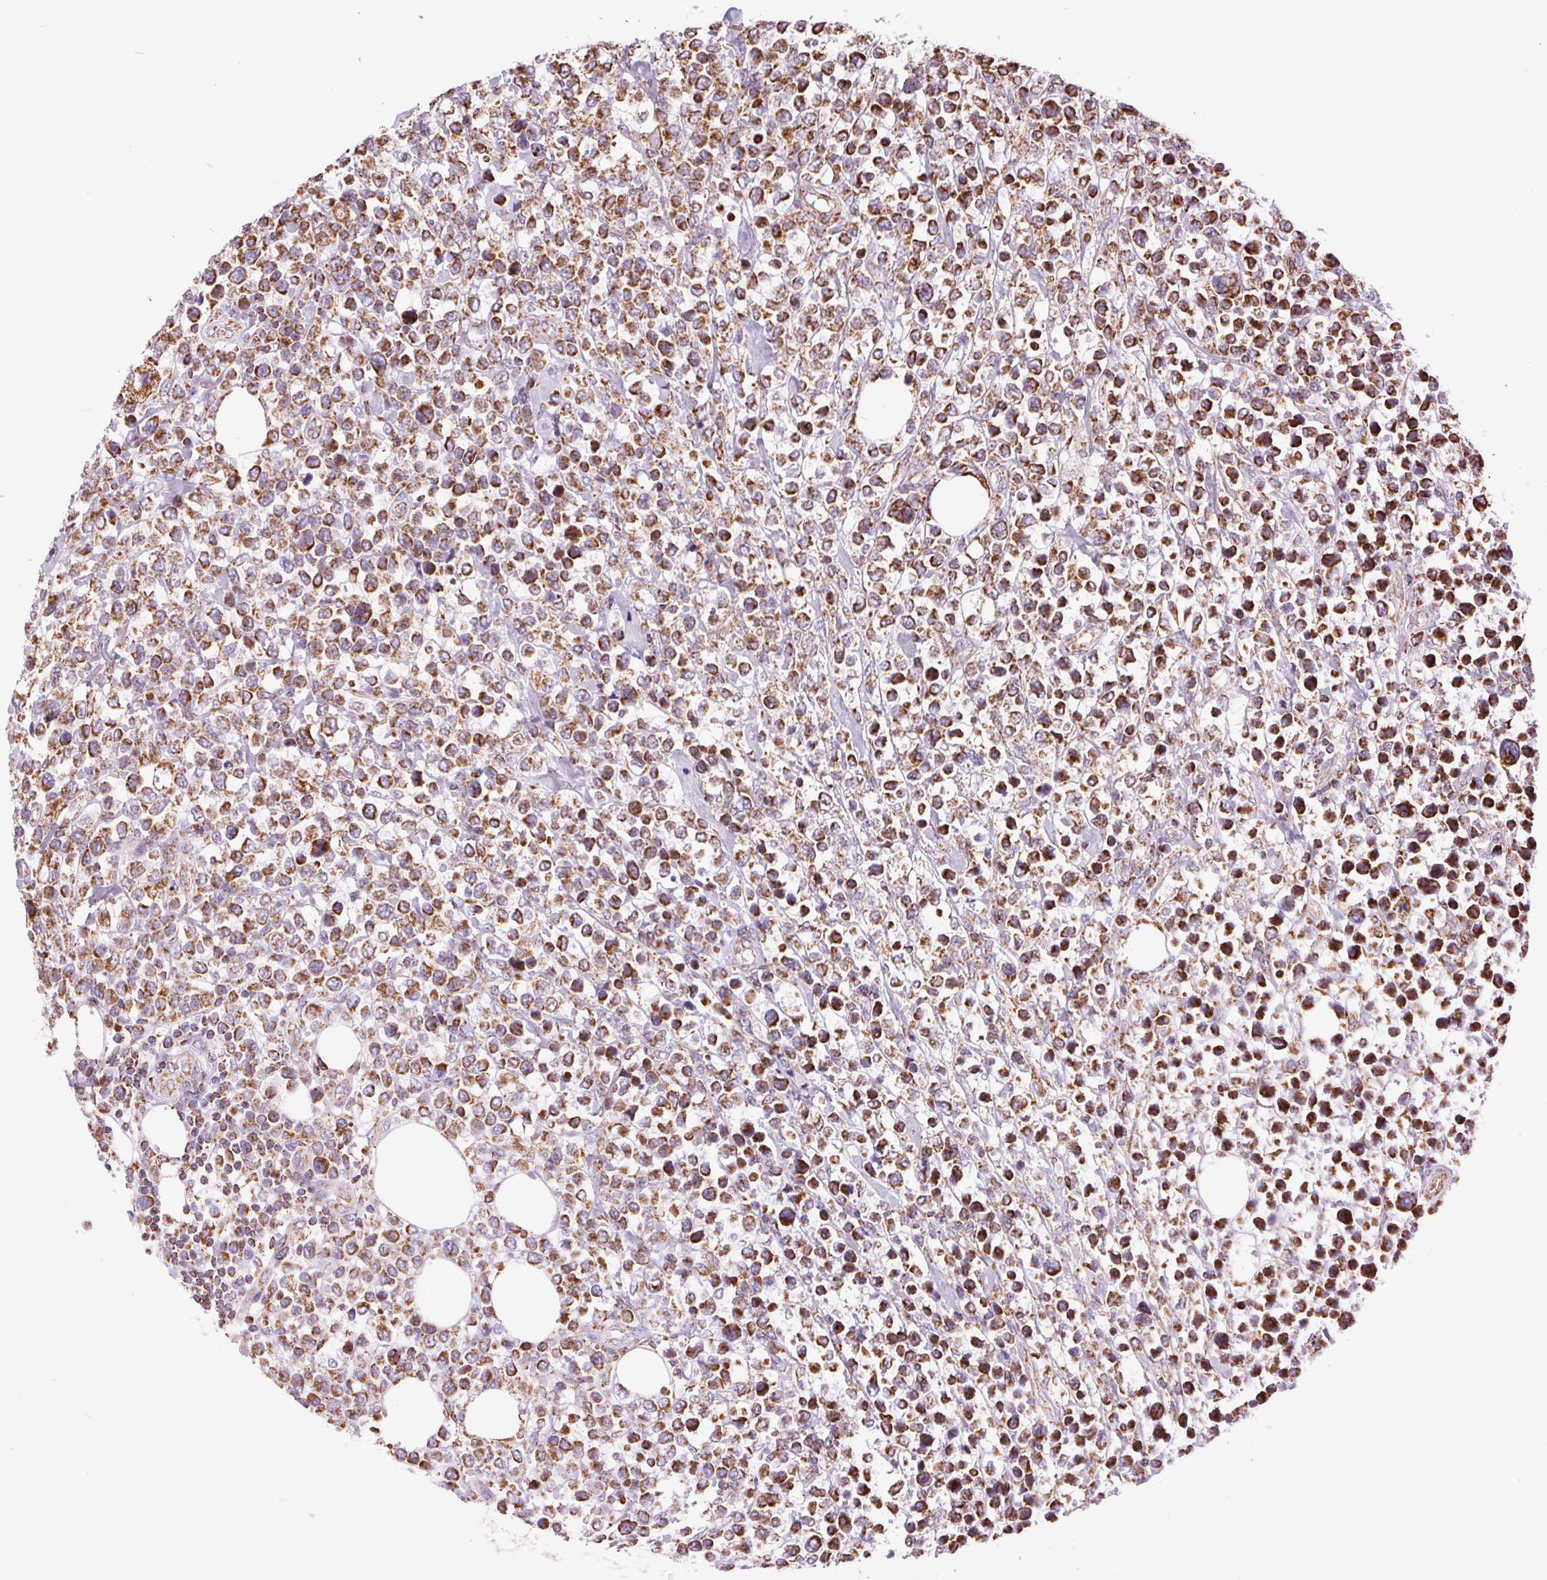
{"staining": {"intensity": "strong", "quantity": ">75%", "location": "cytoplasmic/membranous"}, "tissue": "lymphoma", "cell_type": "Tumor cells", "image_type": "cancer", "snomed": [{"axis": "morphology", "description": "Malignant lymphoma, non-Hodgkin's type, High grade"}, {"axis": "topography", "description": "Soft tissue"}], "caption": "Brown immunohistochemical staining in human lymphoma reveals strong cytoplasmic/membranous staining in about >75% of tumor cells.", "gene": "ATP5PB", "patient": {"sex": "female", "age": 56}}